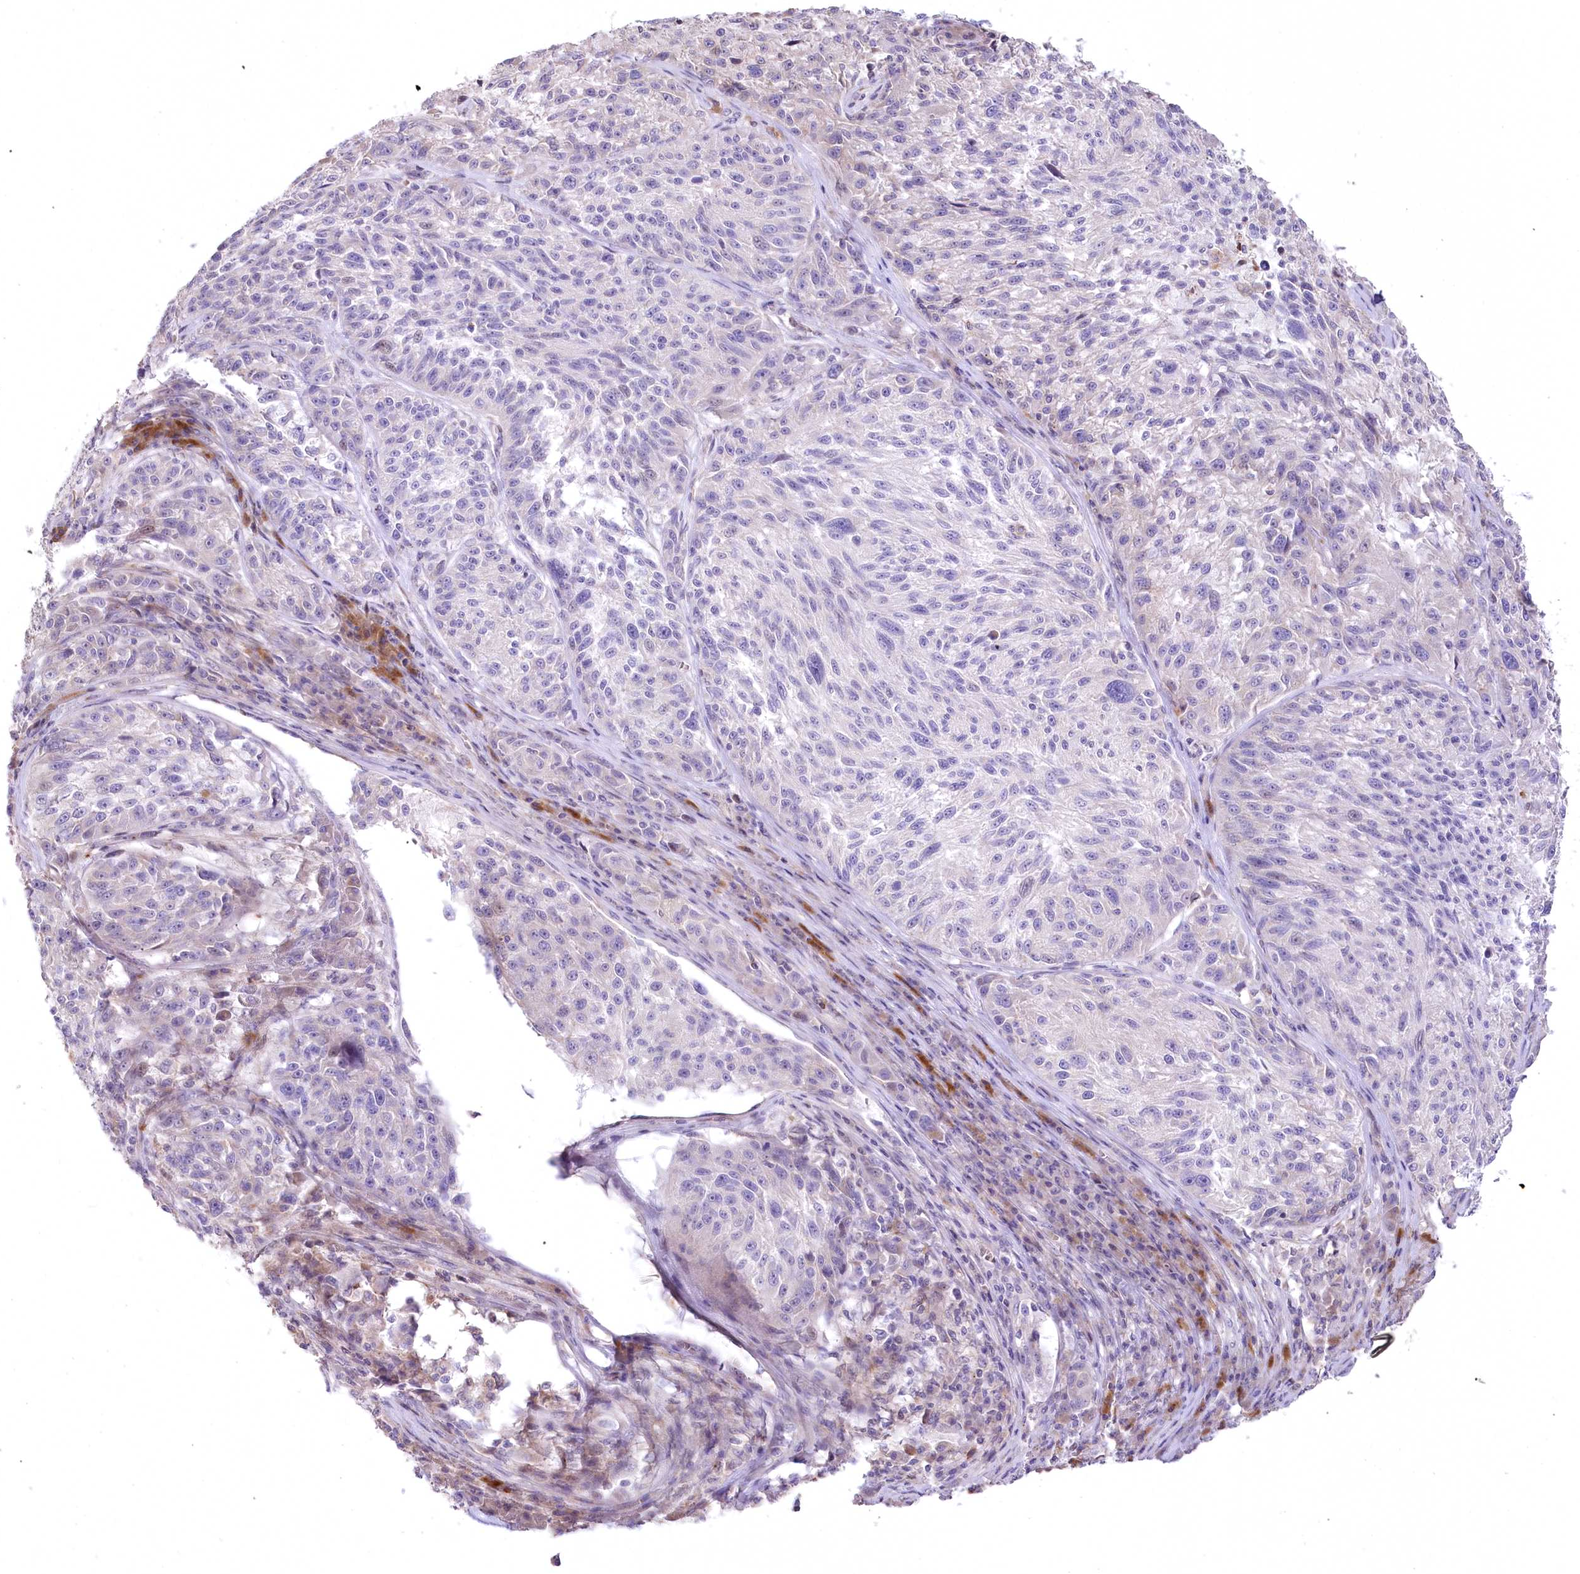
{"staining": {"intensity": "negative", "quantity": "none", "location": "none"}, "tissue": "melanoma", "cell_type": "Tumor cells", "image_type": "cancer", "snomed": [{"axis": "morphology", "description": "Malignant melanoma, NOS"}, {"axis": "topography", "description": "Skin"}], "caption": "Photomicrograph shows no significant protein positivity in tumor cells of melanoma. Brightfield microscopy of immunohistochemistry stained with DAB (brown) and hematoxylin (blue), captured at high magnification.", "gene": "SLC6A11", "patient": {"sex": "male", "age": 53}}